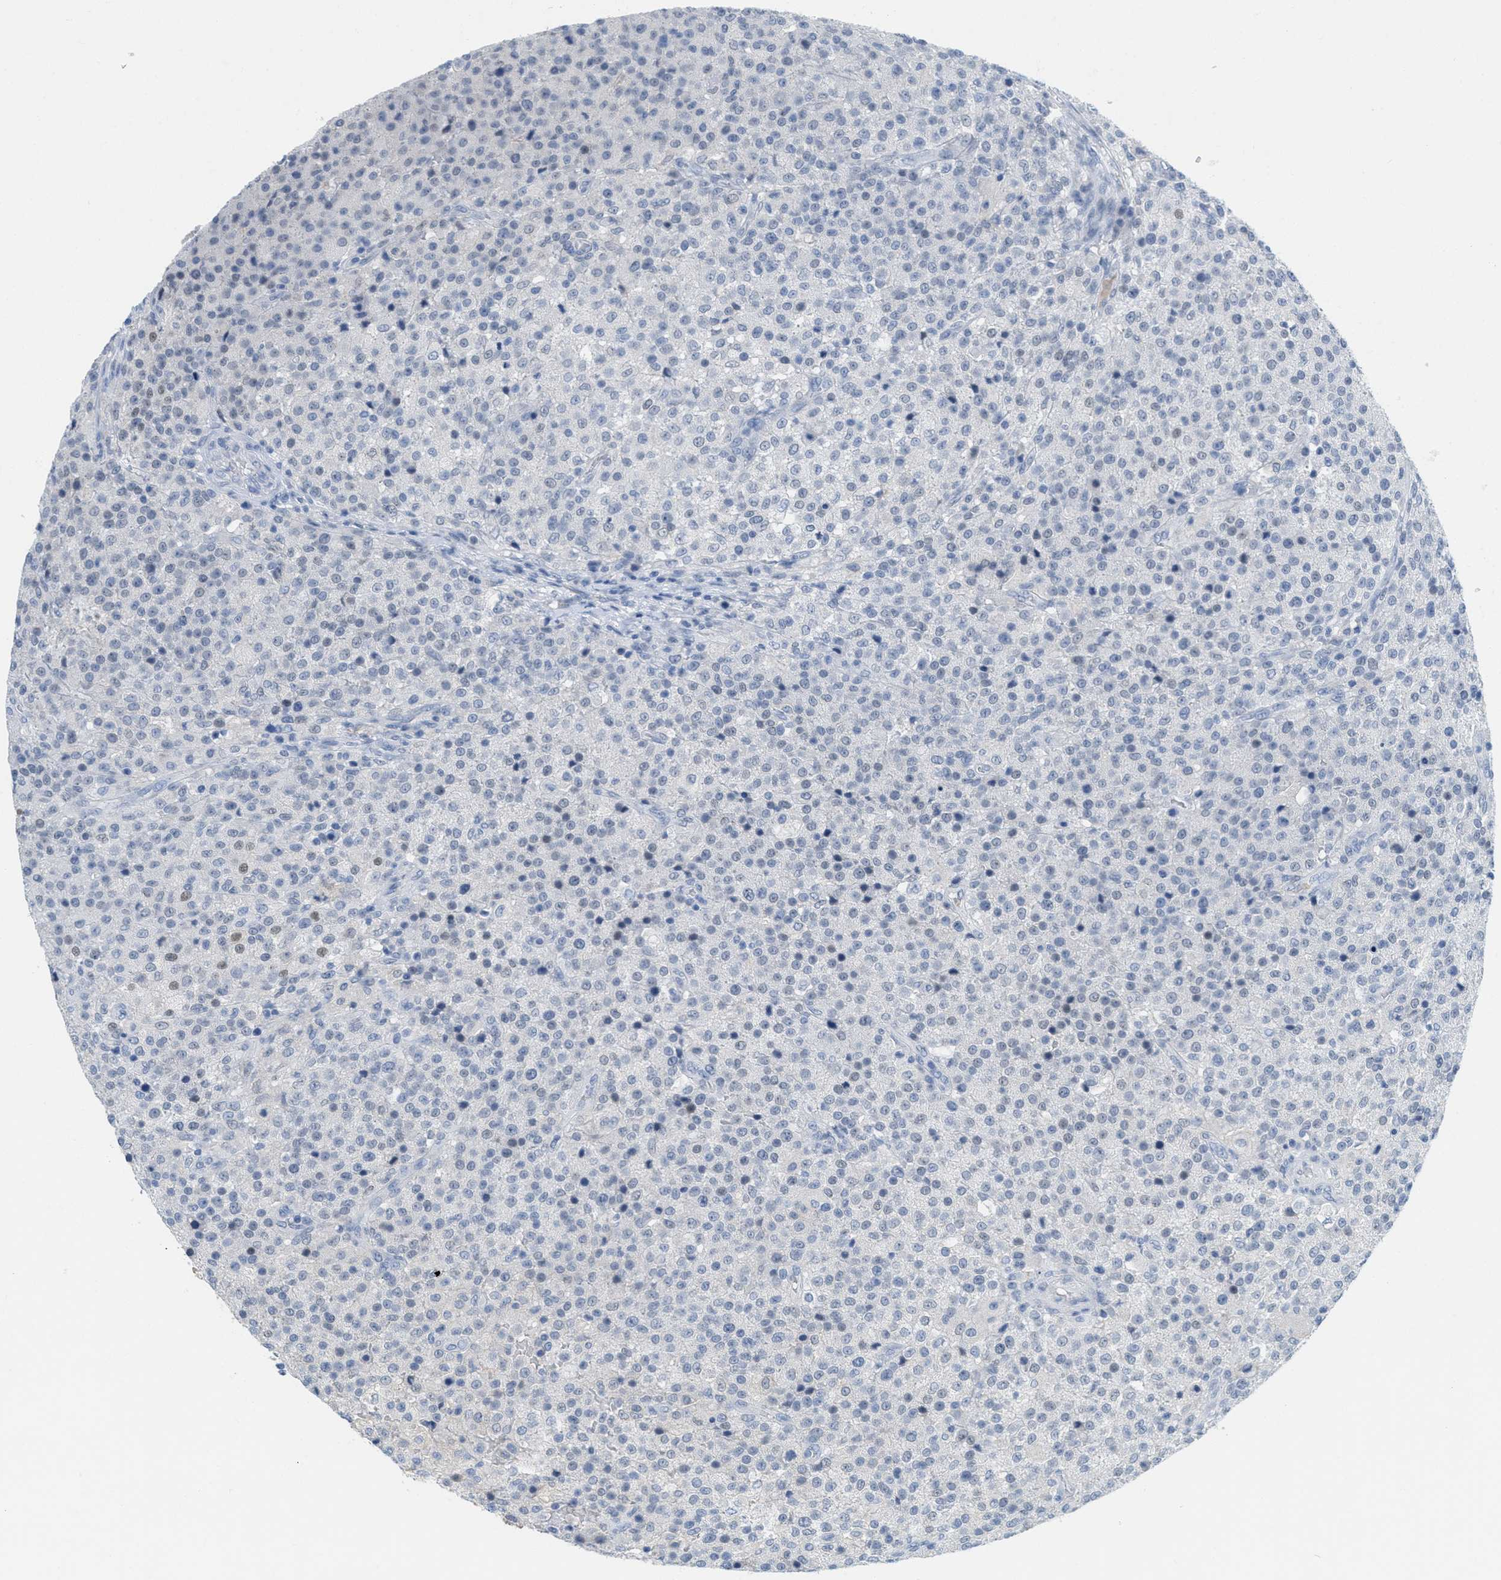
{"staining": {"intensity": "negative", "quantity": "none", "location": "none"}, "tissue": "testis cancer", "cell_type": "Tumor cells", "image_type": "cancer", "snomed": [{"axis": "morphology", "description": "Seminoma, NOS"}, {"axis": "topography", "description": "Testis"}], "caption": "Protein analysis of testis cancer (seminoma) displays no significant expression in tumor cells.", "gene": "HSF2", "patient": {"sex": "male", "age": 59}}